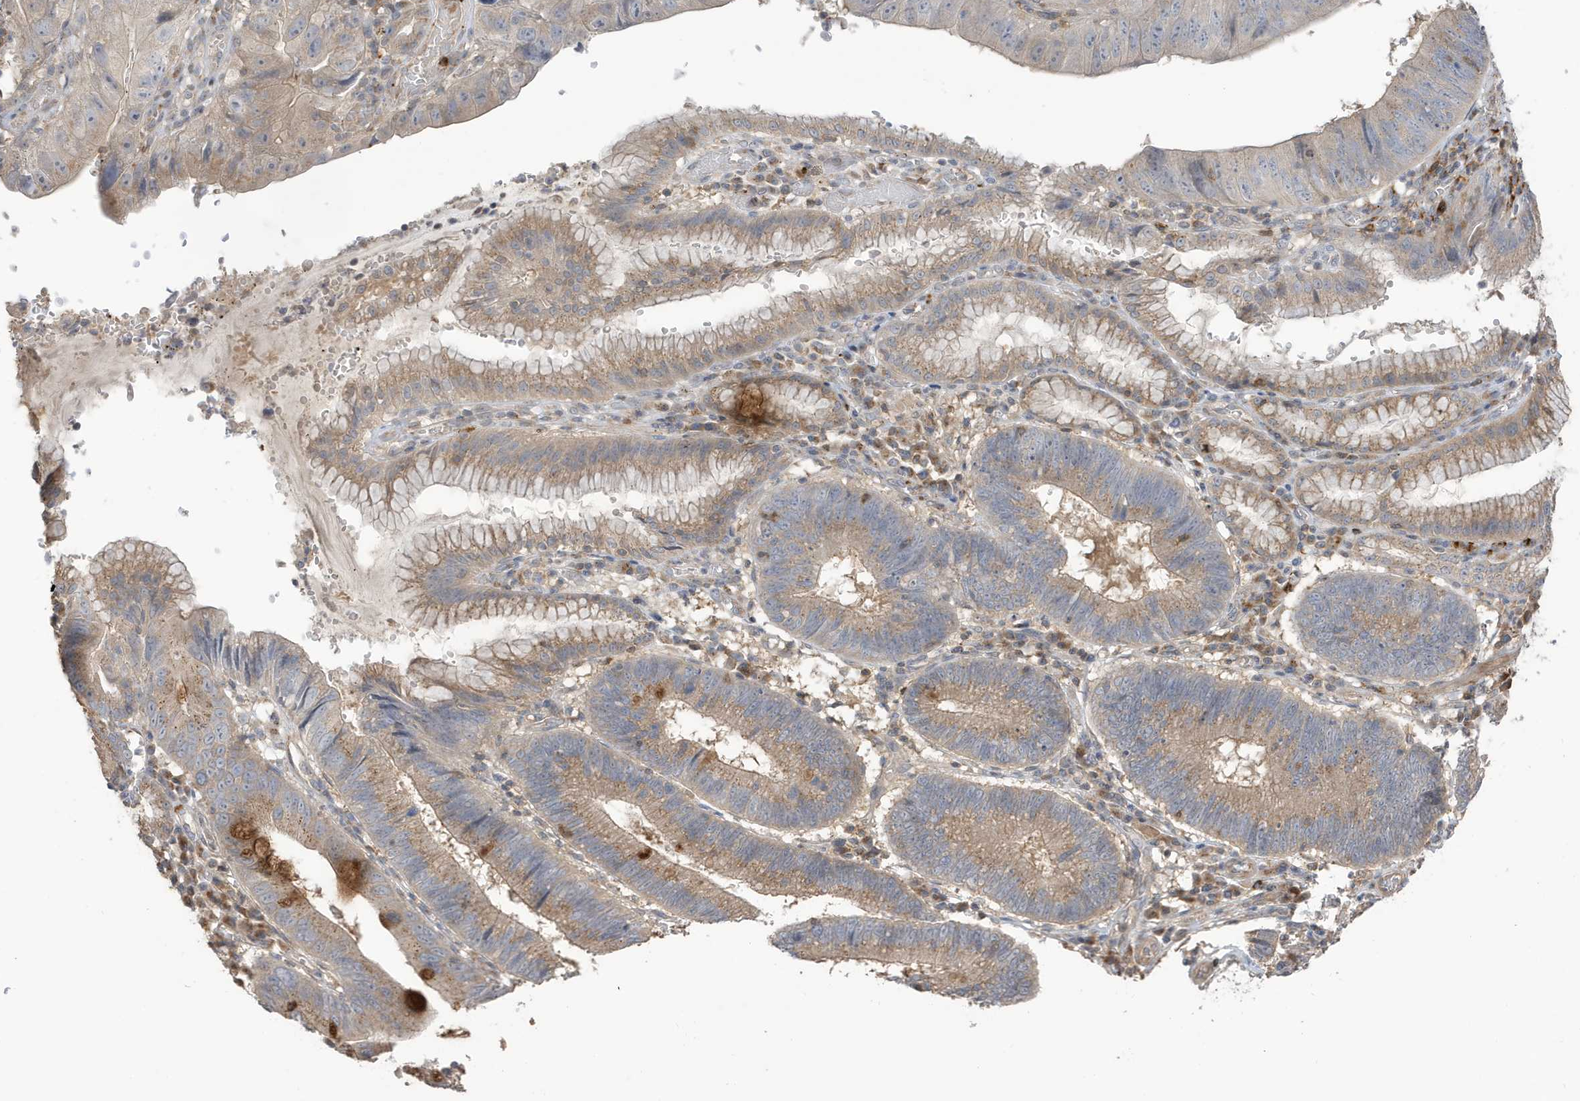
{"staining": {"intensity": "weak", "quantity": "25%-75%", "location": "cytoplasmic/membranous"}, "tissue": "stomach cancer", "cell_type": "Tumor cells", "image_type": "cancer", "snomed": [{"axis": "morphology", "description": "Adenocarcinoma, NOS"}, {"axis": "topography", "description": "Stomach"}], "caption": "This micrograph displays IHC staining of human adenocarcinoma (stomach), with low weak cytoplasmic/membranous staining in about 25%-75% of tumor cells.", "gene": "TAB3", "patient": {"sex": "male", "age": 59}}